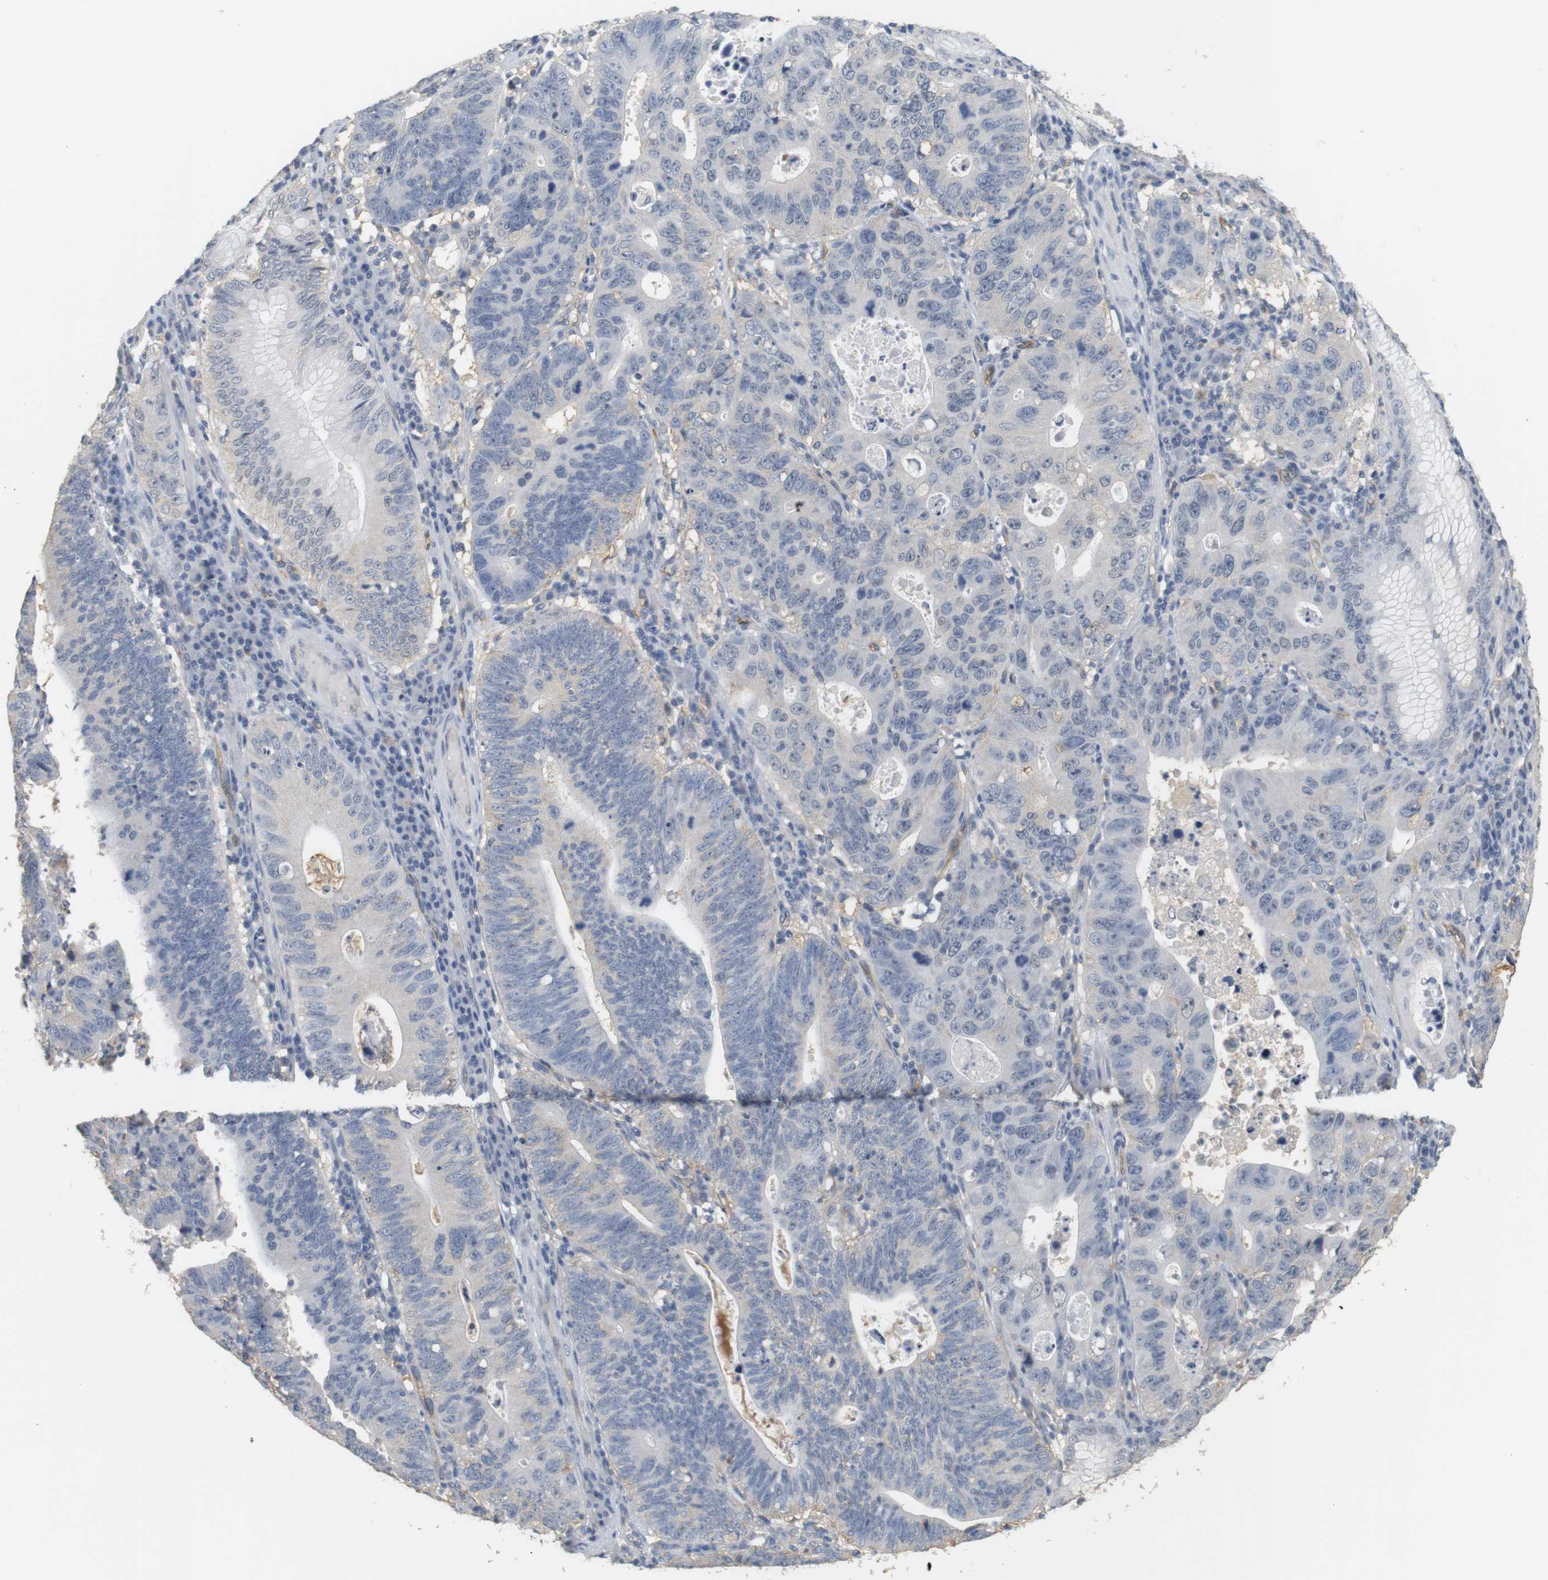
{"staining": {"intensity": "negative", "quantity": "none", "location": "none"}, "tissue": "stomach cancer", "cell_type": "Tumor cells", "image_type": "cancer", "snomed": [{"axis": "morphology", "description": "Adenocarcinoma, NOS"}, {"axis": "topography", "description": "Stomach"}], "caption": "Immunohistochemistry (IHC) histopathology image of neoplastic tissue: stomach cancer stained with DAB (3,3'-diaminobenzidine) exhibits no significant protein staining in tumor cells. (DAB (3,3'-diaminobenzidine) IHC with hematoxylin counter stain).", "gene": "OSR1", "patient": {"sex": "male", "age": 59}}